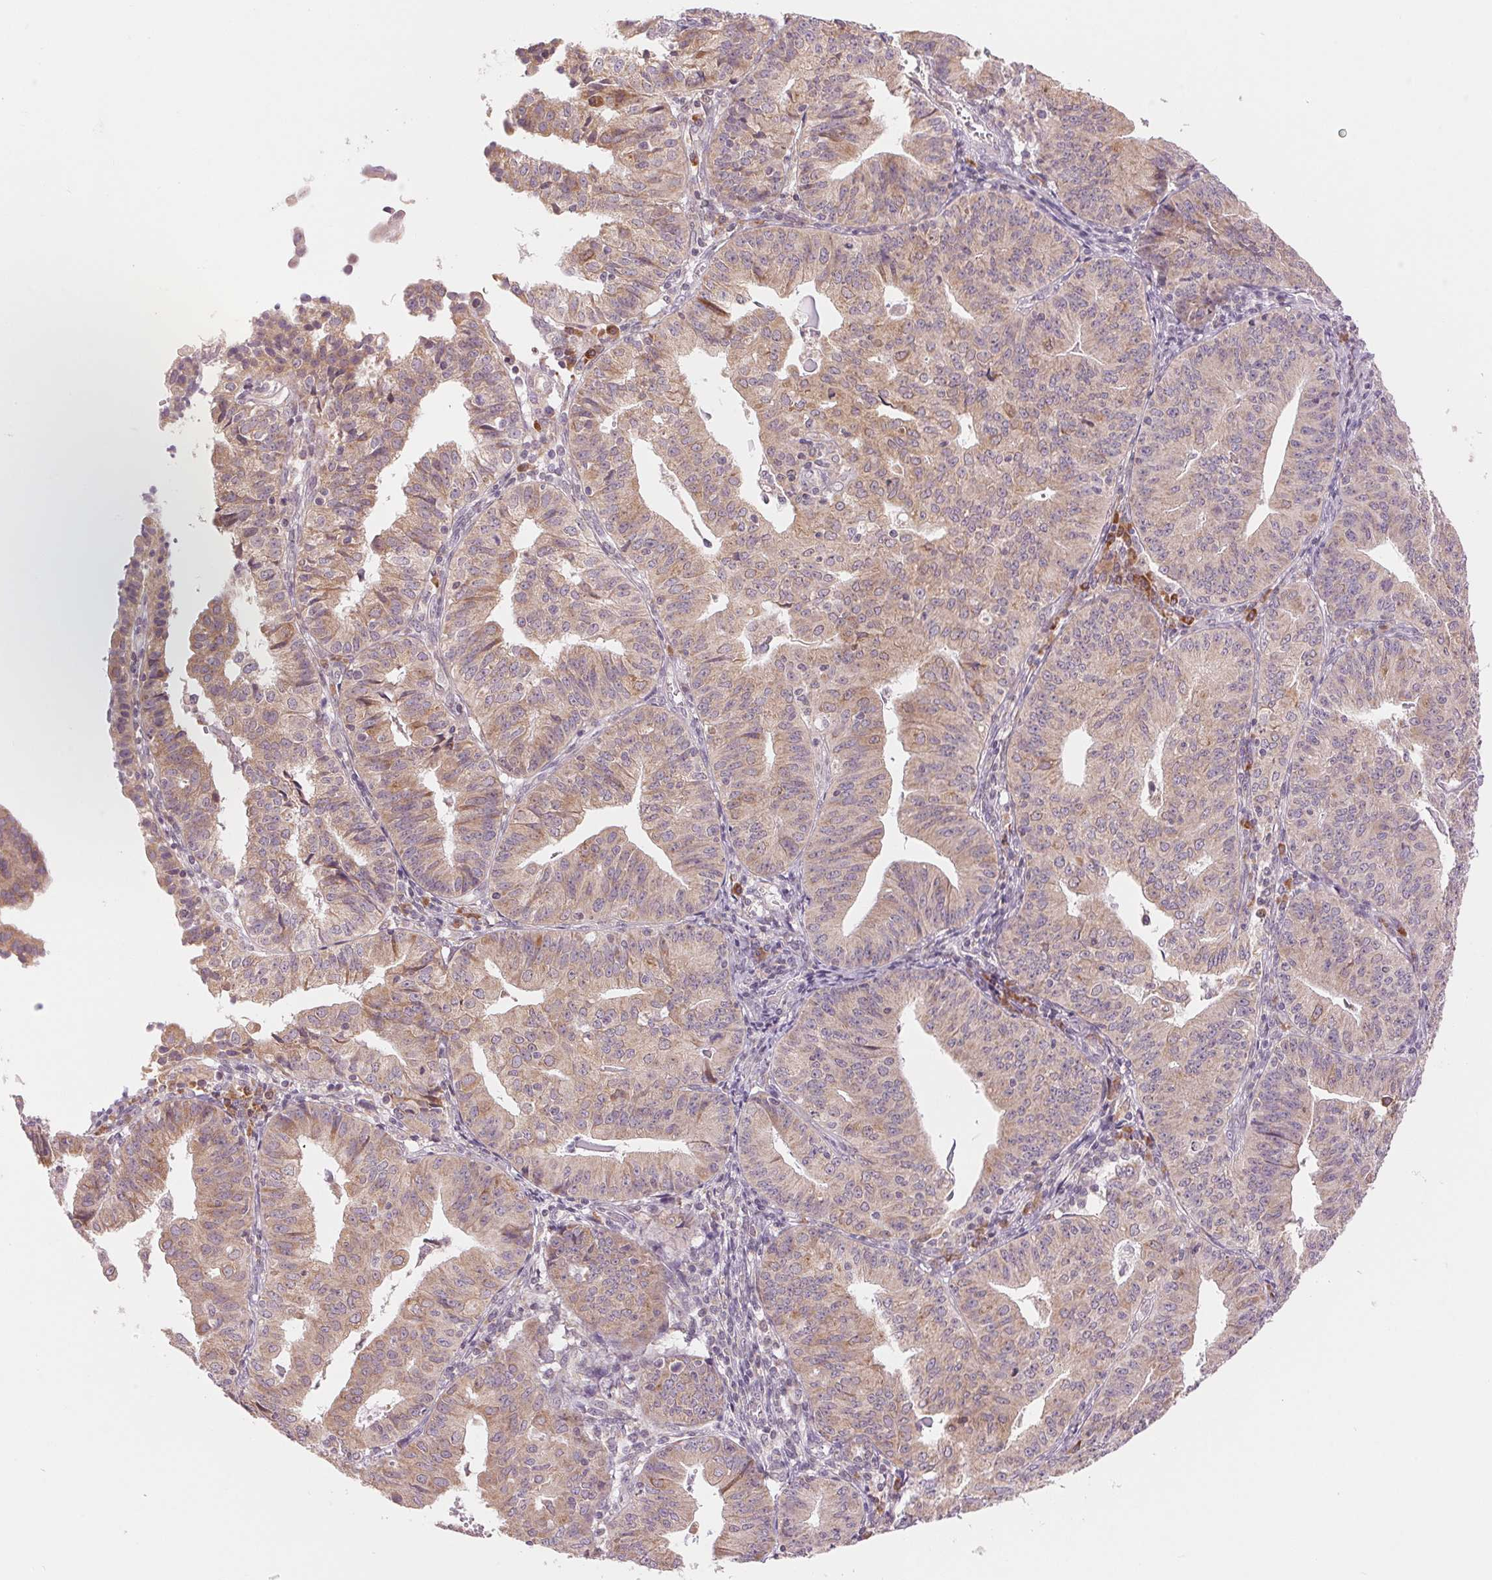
{"staining": {"intensity": "weak", "quantity": ">75%", "location": "cytoplasmic/membranous"}, "tissue": "endometrial cancer", "cell_type": "Tumor cells", "image_type": "cancer", "snomed": [{"axis": "morphology", "description": "Adenocarcinoma, NOS"}, {"axis": "topography", "description": "Endometrium"}], "caption": "Endometrial cancer (adenocarcinoma) stained with a protein marker displays weak staining in tumor cells.", "gene": "TECR", "patient": {"sex": "female", "age": 56}}